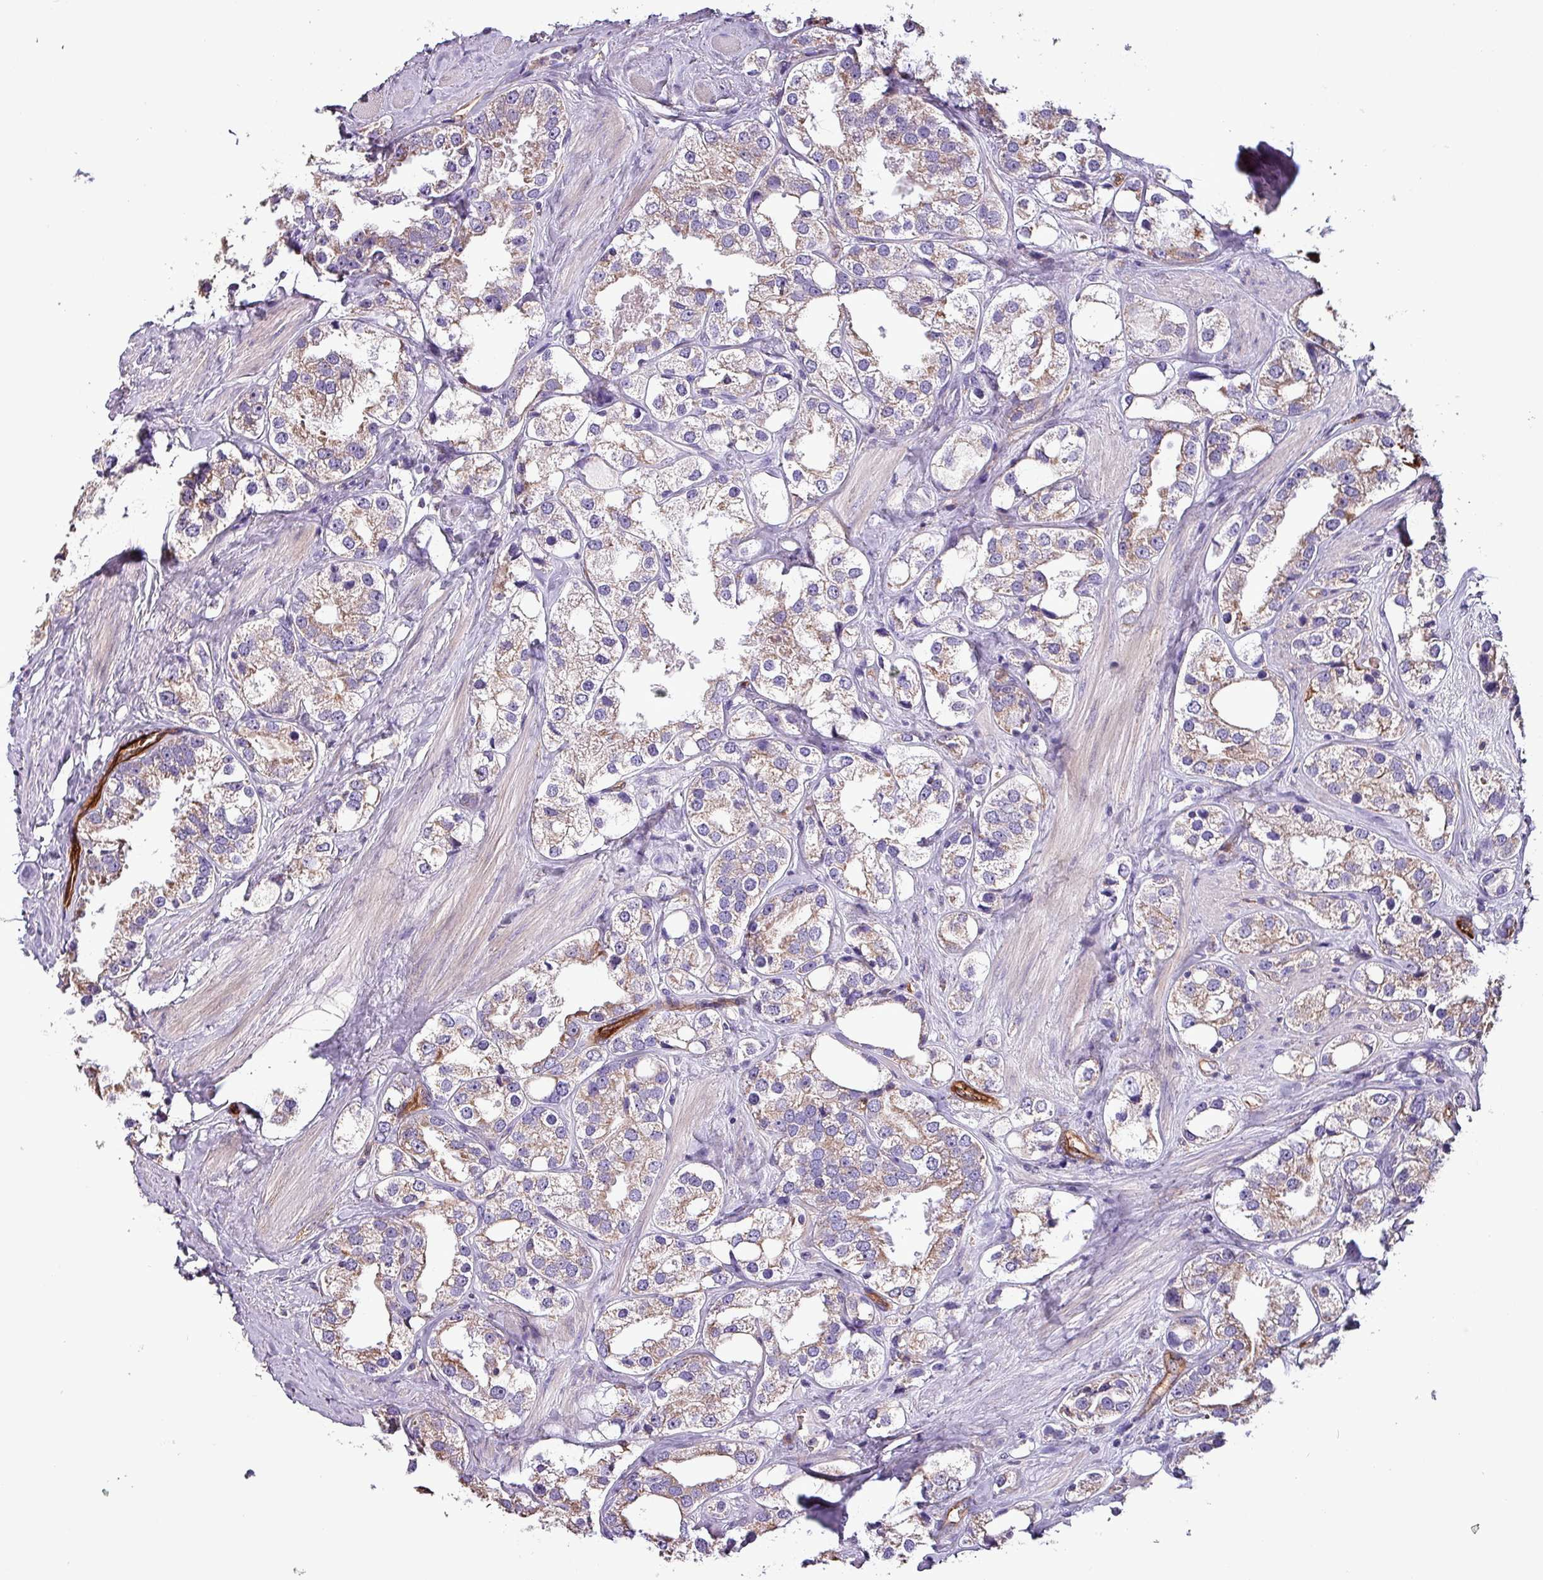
{"staining": {"intensity": "weak", "quantity": "<25%", "location": "cytoplasmic/membranous"}, "tissue": "prostate cancer", "cell_type": "Tumor cells", "image_type": "cancer", "snomed": [{"axis": "morphology", "description": "Adenocarcinoma, NOS"}, {"axis": "topography", "description": "Prostate"}], "caption": "The image displays no staining of tumor cells in adenocarcinoma (prostate).", "gene": "SCIN", "patient": {"sex": "male", "age": 79}}